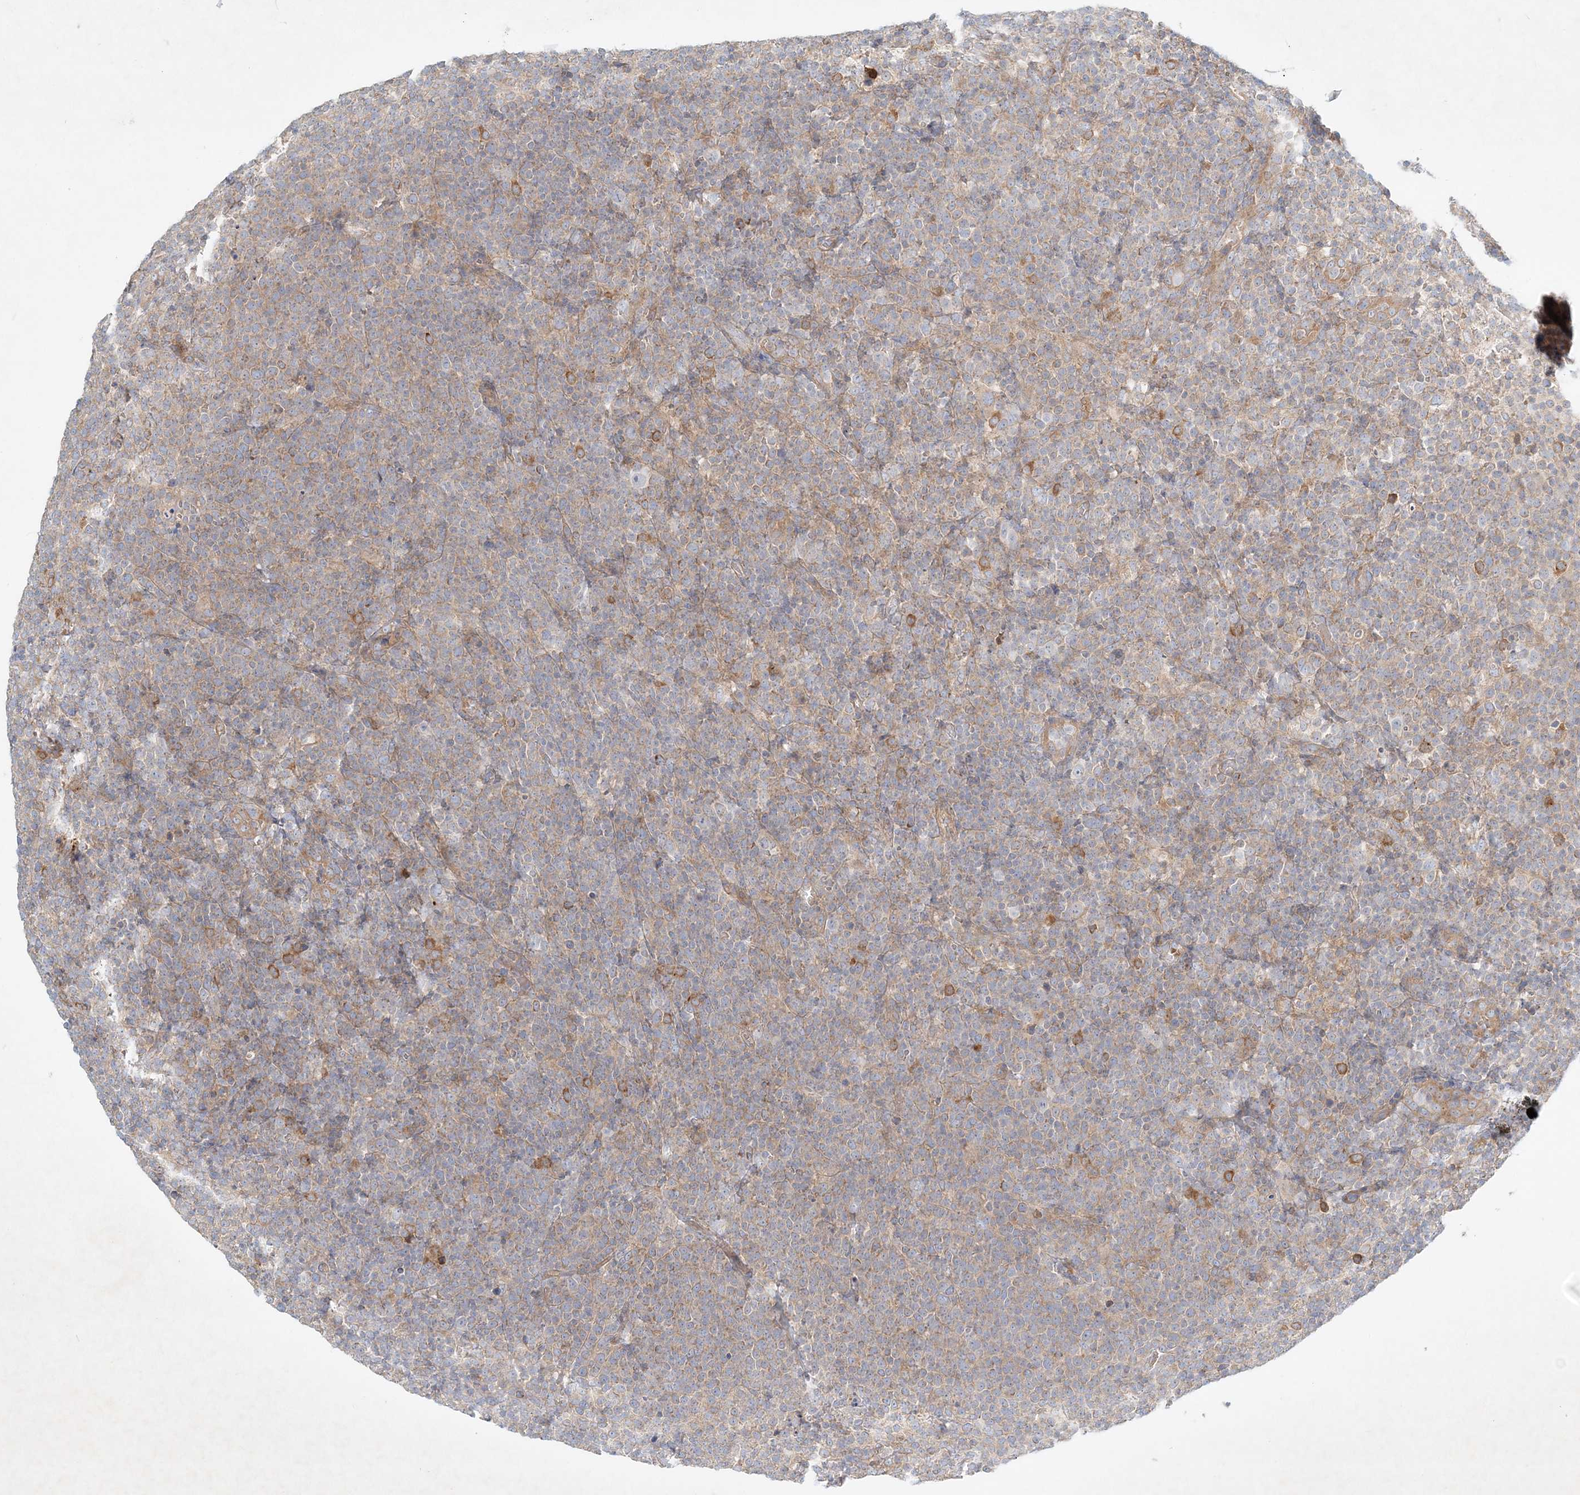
{"staining": {"intensity": "weak", "quantity": ">75%", "location": "cytoplasmic/membranous"}, "tissue": "lymphoma", "cell_type": "Tumor cells", "image_type": "cancer", "snomed": [{"axis": "morphology", "description": "Malignant lymphoma, non-Hodgkin's type, High grade"}, {"axis": "topography", "description": "Lymph node"}], "caption": "Protein analysis of malignant lymphoma, non-Hodgkin's type (high-grade) tissue shows weak cytoplasmic/membranous positivity in approximately >75% of tumor cells. Ihc stains the protein in brown and the nuclei are stained blue.", "gene": "STK11IP", "patient": {"sex": "male", "age": 61}}